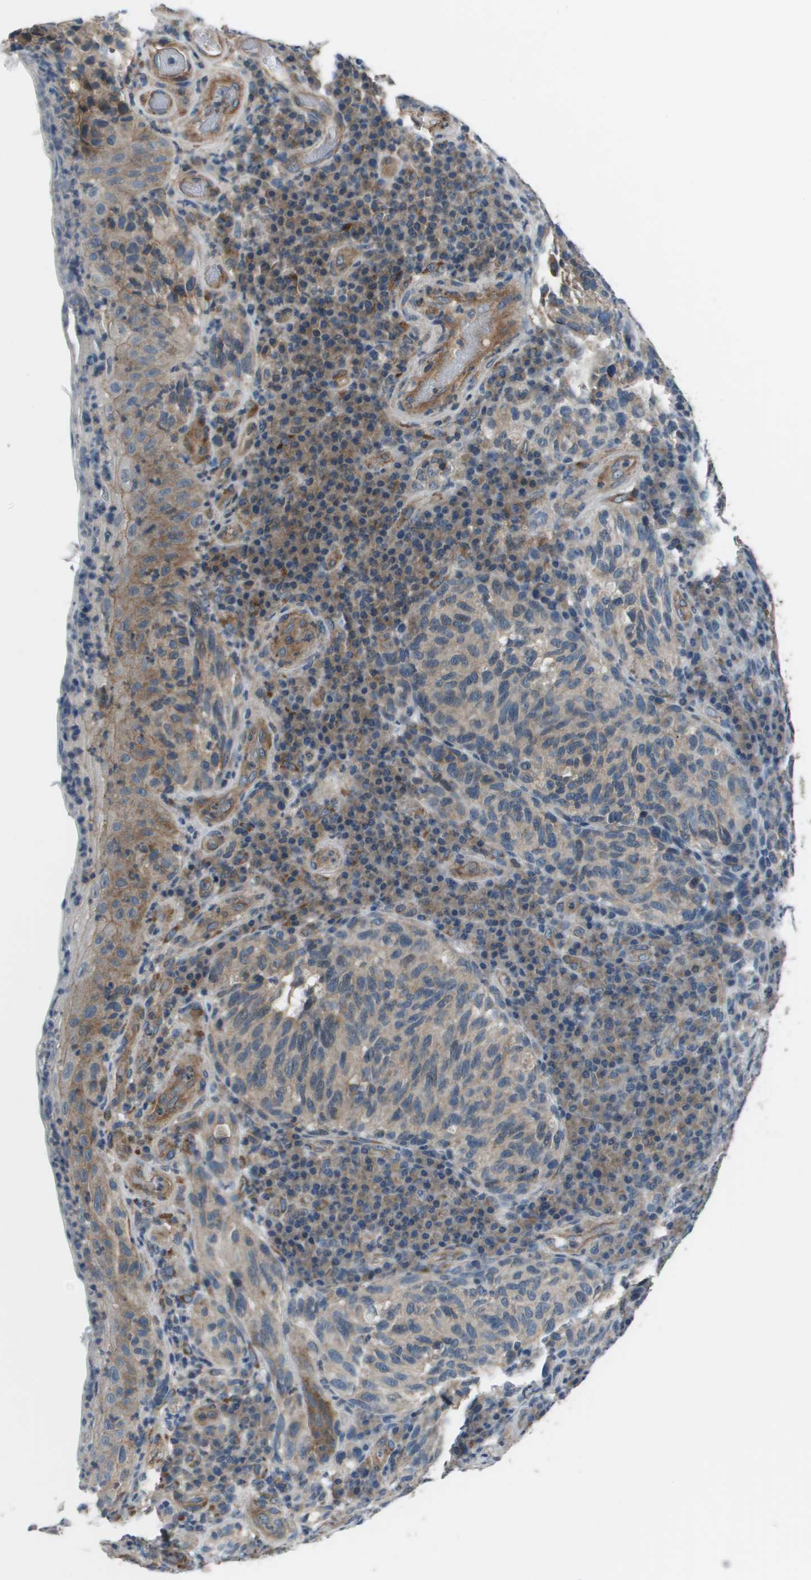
{"staining": {"intensity": "weak", "quantity": "25%-75%", "location": "cytoplasmic/membranous"}, "tissue": "melanoma", "cell_type": "Tumor cells", "image_type": "cancer", "snomed": [{"axis": "morphology", "description": "Malignant melanoma, NOS"}, {"axis": "topography", "description": "Skin"}], "caption": "Immunohistochemical staining of human melanoma displays low levels of weak cytoplasmic/membranous expression in about 25%-75% of tumor cells. Using DAB (3,3'-diaminobenzidine) (brown) and hematoxylin (blue) stains, captured at high magnification using brightfield microscopy.", "gene": "PCOLCE", "patient": {"sex": "female", "age": 73}}